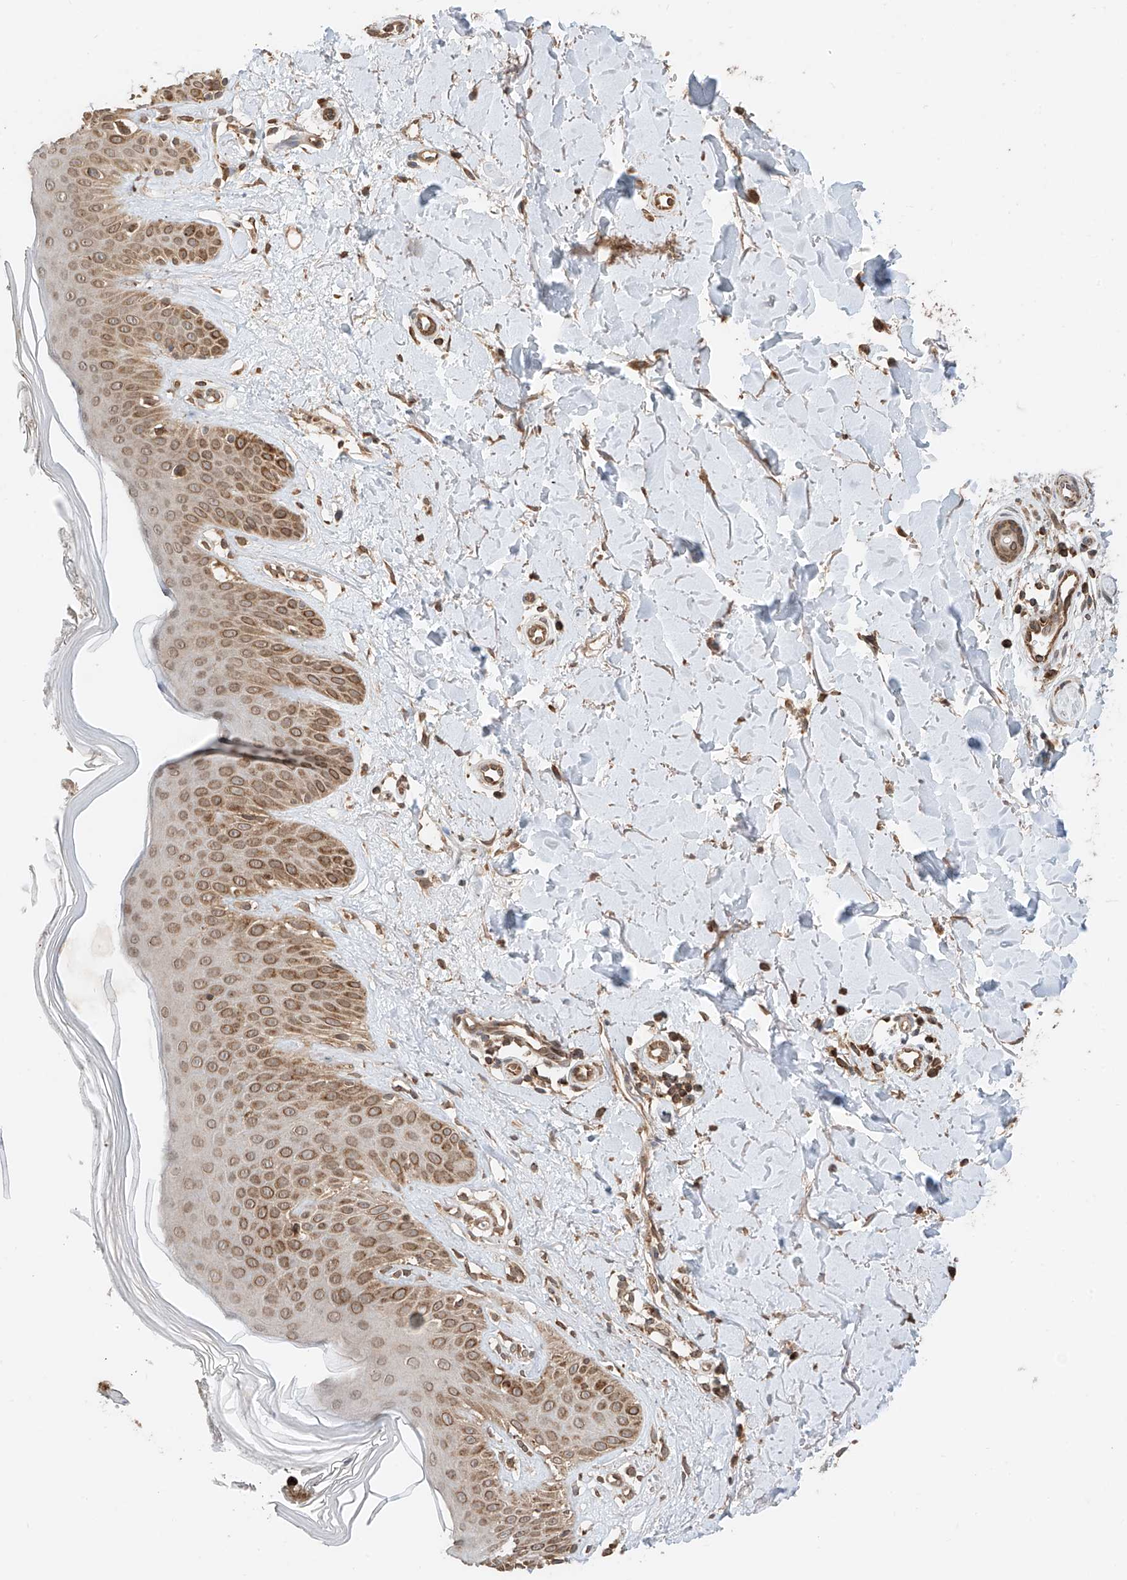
{"staining": {"intensity": "moderate", "quantity": ">75%", "location": "cytoplasmic/membranous,nuclear"}, "tissue": "skin", "cell_type": "Fibroblasts", "image_type": "normal", "snomed": [{"axis": "morphology", "description": "Normal tissue, NOS"}, {"axis": "topography", "description": "Skin"}], "caption": "The immunohistochemical stain shows moderate cytoplasmic/membranous,nuclear positivity in fibroblasts of unremarkable skin.", "gene": "AHCTF1", "patient": {"sex": "female", "age": 64}}